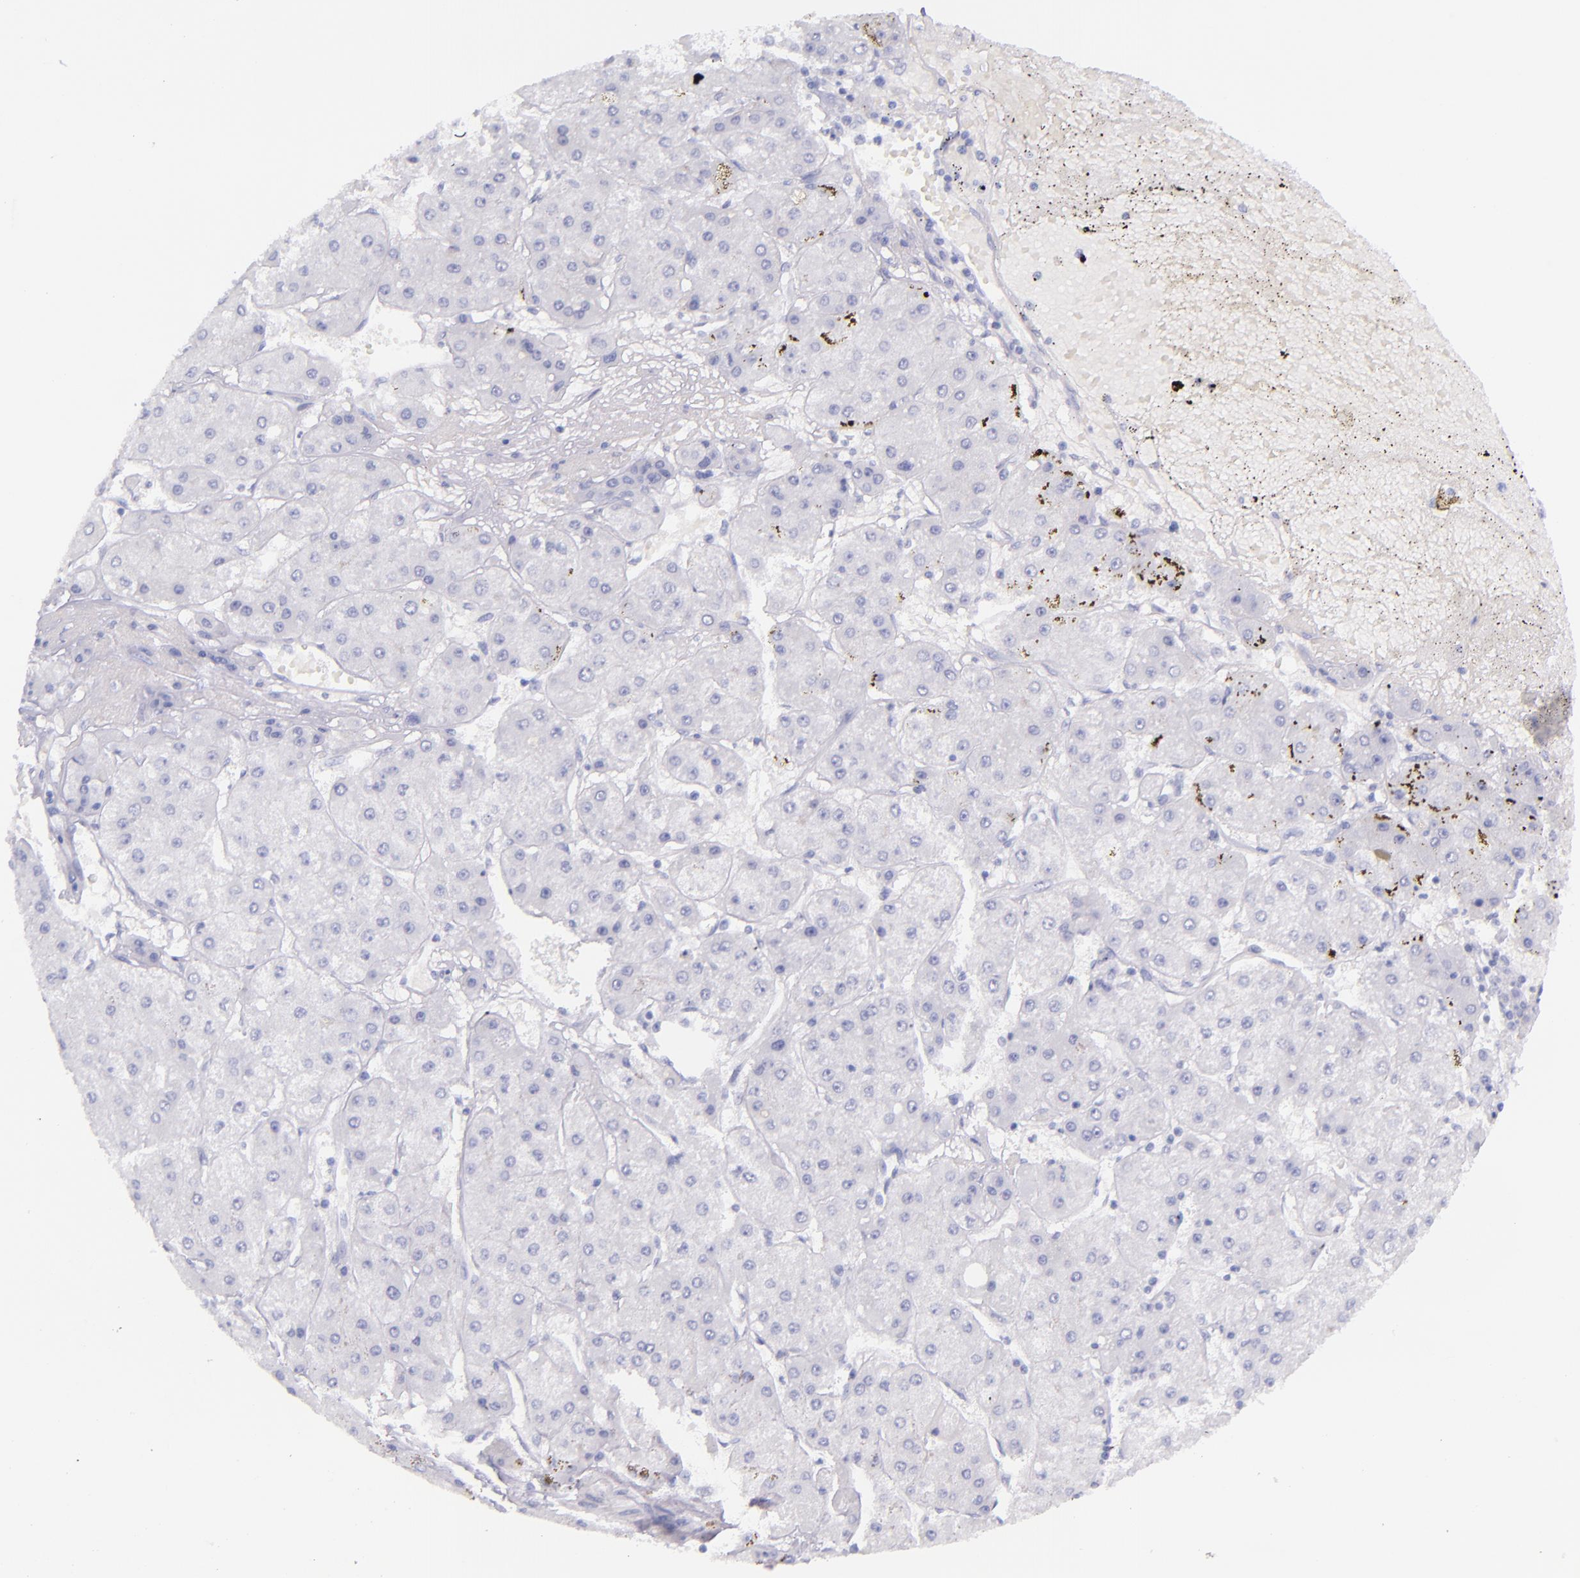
{"staining": {"intensity": "negative", "quantity": "none", "location": "none"}, "tissue": "liver cancer", "cell_type": "Tumor cells", "image_type": "cancer", "snomed": [{"axis": "morphology", "description": "Carcinoma, Hepatocellular, NOS"}, {"axis": "topography", "description": "Liver"}], "caption": "The image displays no significant positivity in tumor cells of liver cancer. (DAB (3,3'-diaminobenzidine) IHC with hematoxylin counter stain).", "gene": "SFTPB", "patient": {"sex": "female", "age": 52}}